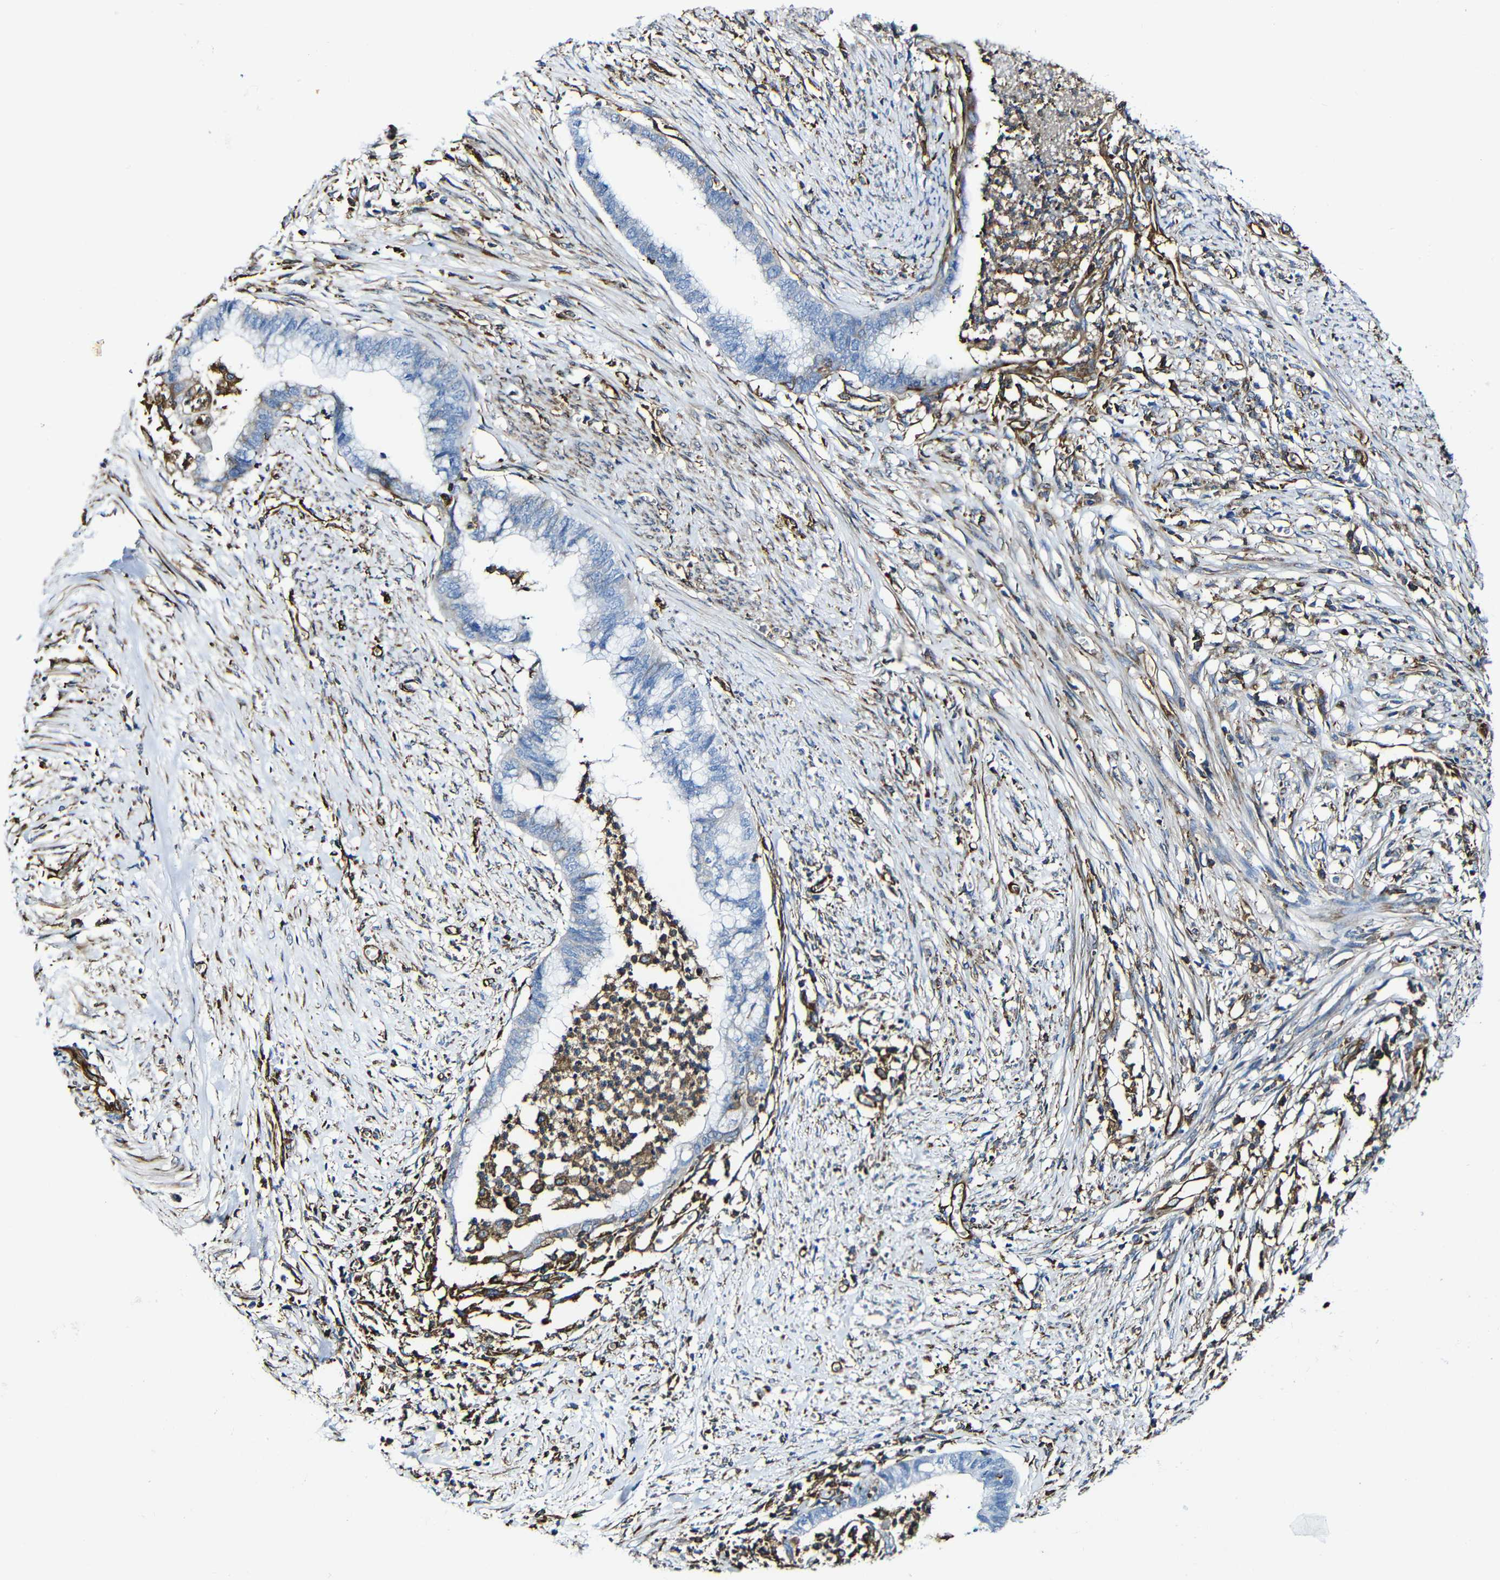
{"staining": {"intensity": "negative", "quantity": "none", "location": "none"}, "tissue": "endometrial cancer", "cell_type": "Tumor cells", "image_type": "cancer", "snomed": [{"axis": "morphology", "description": "Necrosis, NOS"}, {"axis": "morphology", "description": "Adenocarcinoma, NOS"}, {"axis": "topography", "description": "Endometrium"}], "caption": "Immunohistochemistry (IHC) histopathology image of human adenocarcinoma (endometrial) stained for a protein (brown), which exhibits no positivity in tumor cells. Brightfield microscopy of IHC stained with DAB (3,3'-diaminobenzidine) (brown) and hematoxylin (blue), captured at high magnification.", "gene": "MSN", "patient": {"sex": "female", "age": 79}}